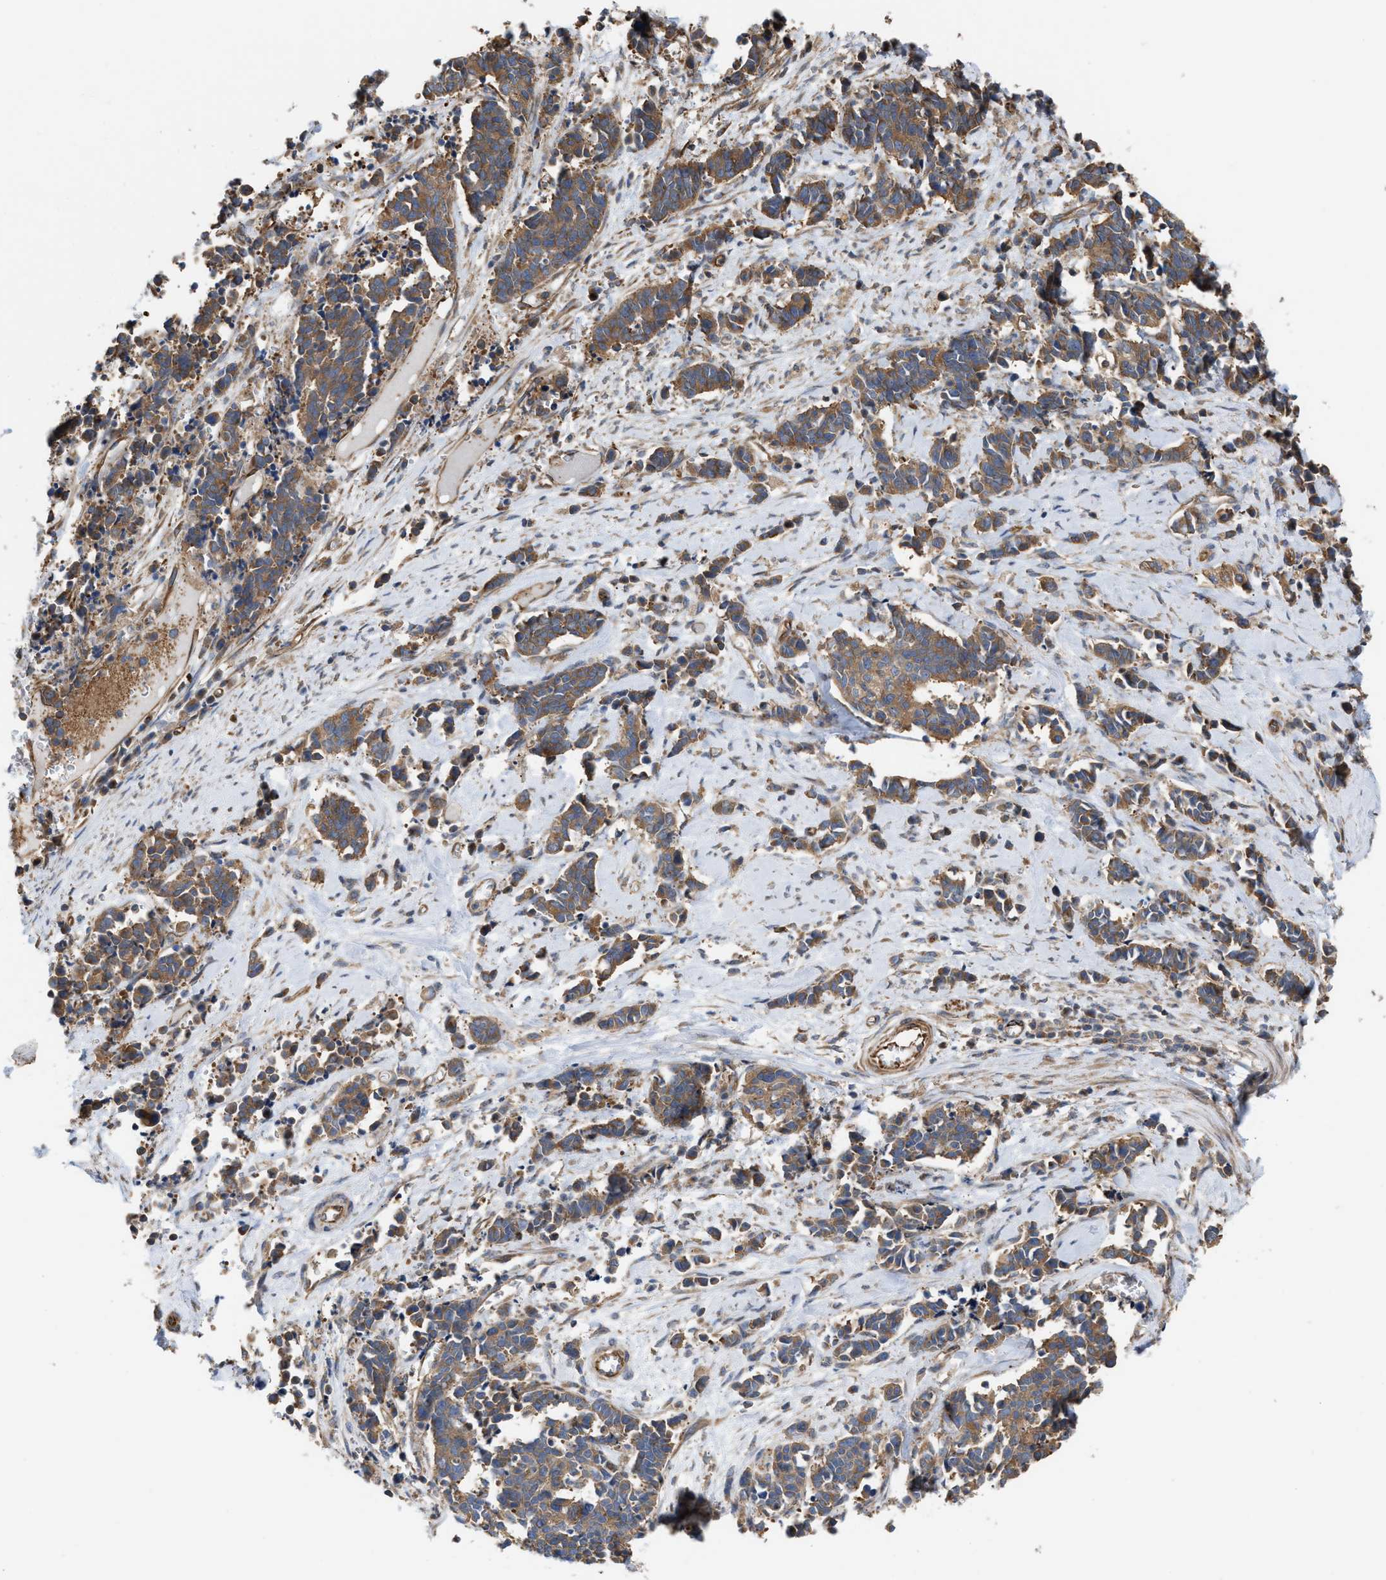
{"staining": {"intensity": "weak", "quantity": ">75%", "location": "cytoplasmic/membranous"}, "tissue": "cervical cancer", "cell_type": "Tumor cells", "image_type": "cancer", "snomed": [{"axis": "morphology", "description": "Squamous cell carcinoma, NOS"}, {"axis": "topography", "description": "Cervix"}], "caption": "An immunohistochemistry micrograph of tumor tissue is shown. Protein staining in brown labels weak cytoplasmic/membranous positivity in cervical squamous cell carcinoma within tumor cells. (brown staining indicates protein expression, while blue staining denotes nuclei).", "gene": "EPS15L1", "patient": {"sex": "female", "age": 35}}